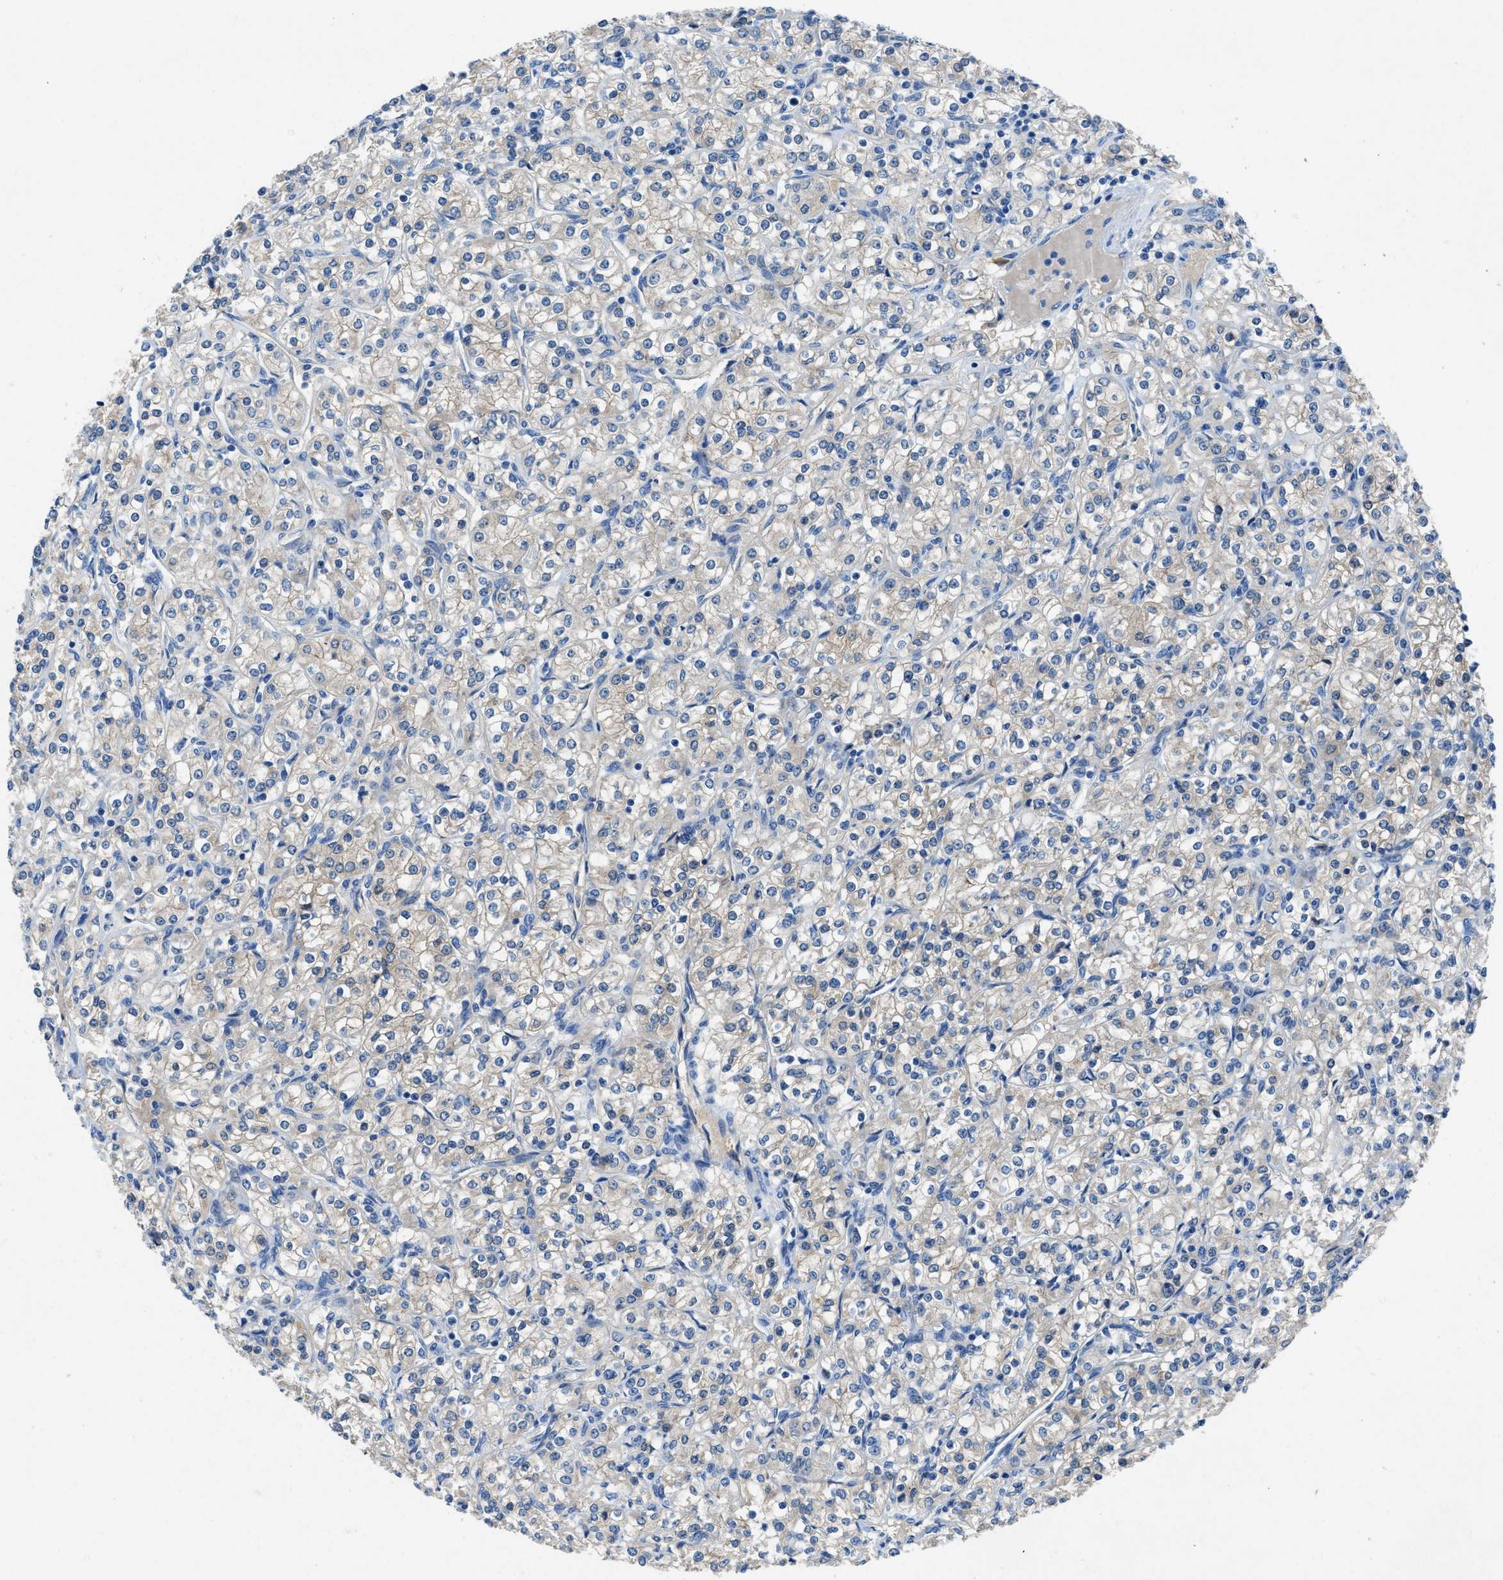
{"staining": {"intensity": "weak", "quantity": "<25%", "location": "cytoplasmic/membranous"}, "tissue": "renal cancer", "cell_type": "Tumor cells", "image_type": "cancer", "snomed": [{"axis": "morphology", "description": "Adenocarcinoma, NOS"}, {"axis": "topography", "description": "Kidney"}], "caption": "The IHC image has no significant staining in tumor cells of renal adenocarcinoma tissue.", "gene": "PTGFRN", "patient": {"sex": "male", "age": 77}}